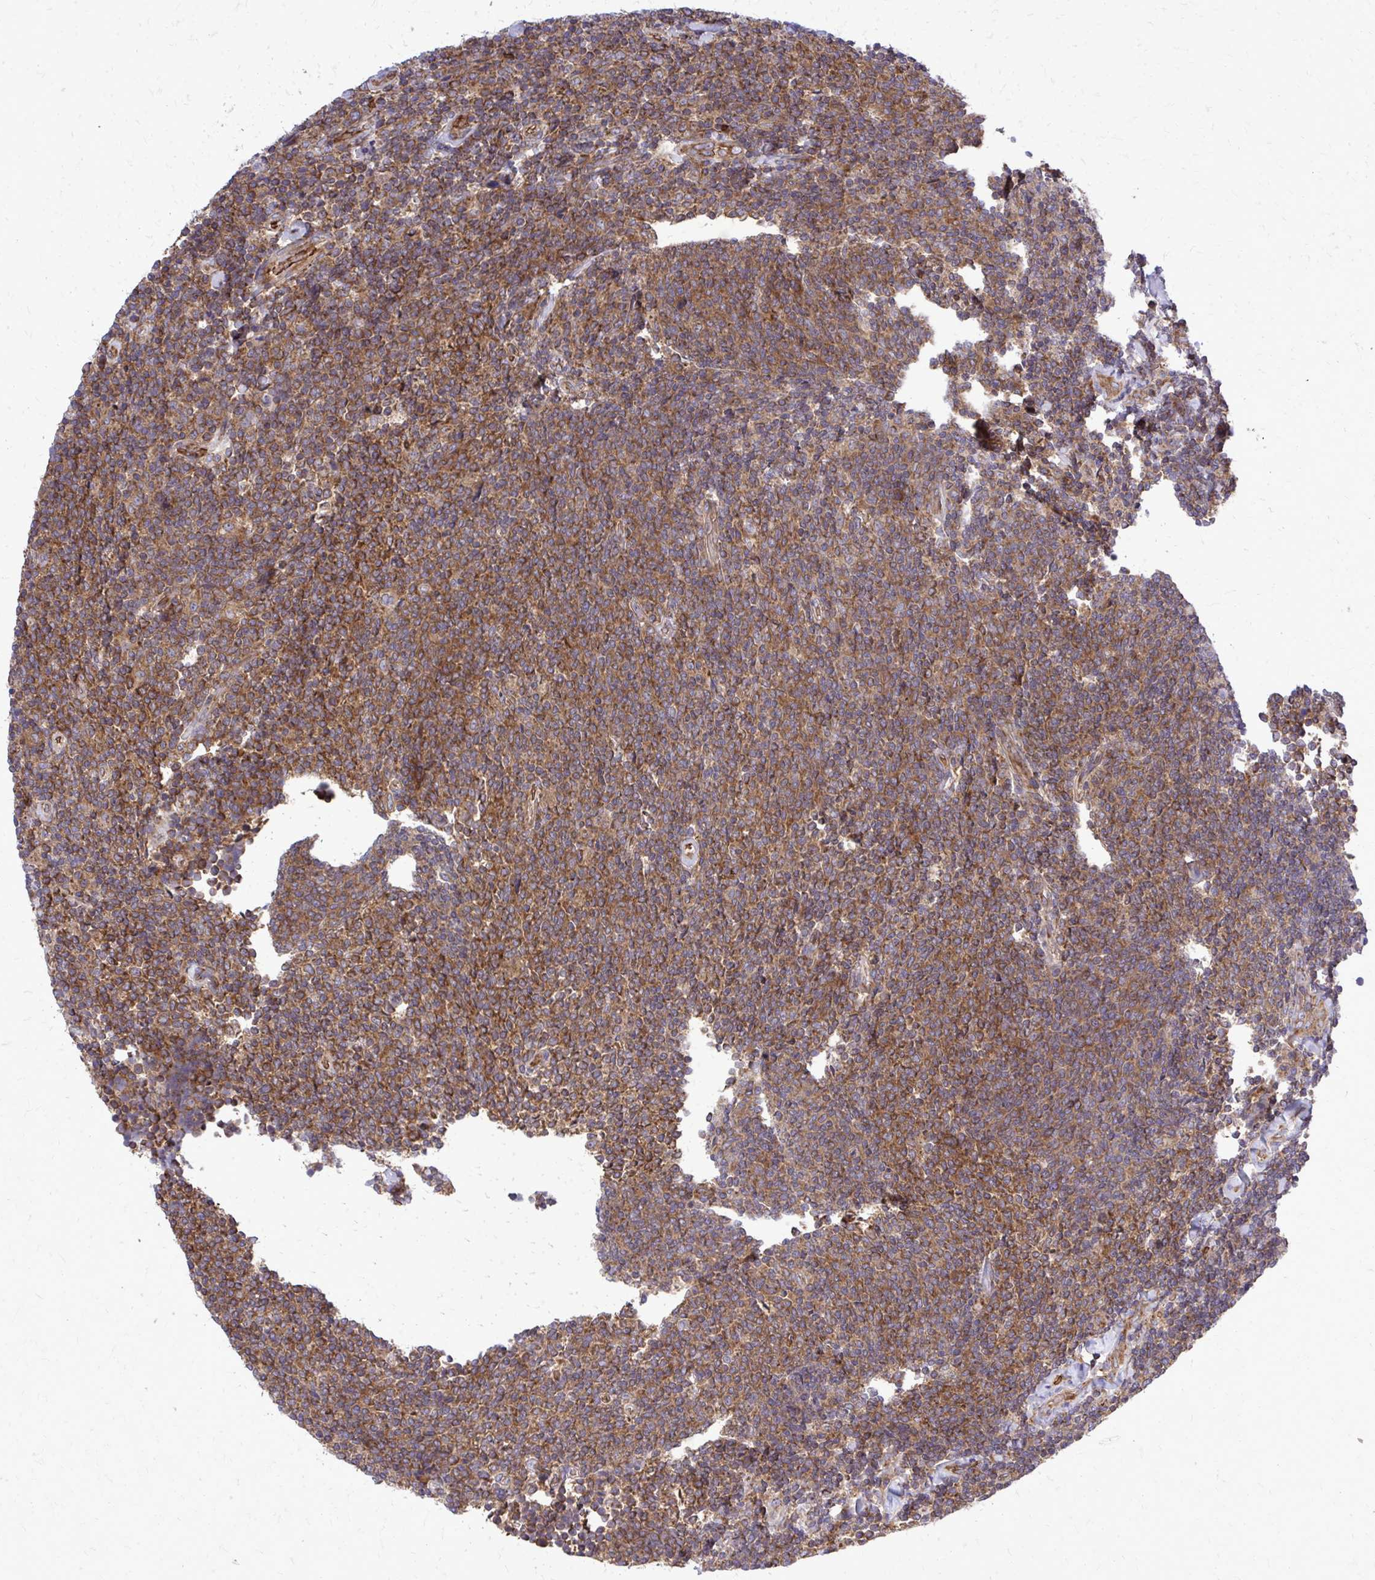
{"staining": {"intensity": "moderate", "quantity": ">75%", "location": "cytoplasmic/membranous"}, "tissue": "lymphoma", "cell_type": "Tumor cells", "image_type": "cancer", "snomed": [{"axis": "morphology", "description": "Malignant lymphoma, non-Hodgkin's type, Low grade"}, {"axis": "topography", "description": "Lymph node"}], "caption": "The histopathology image shows immunohistochemical staining of lymphoma. There is moderate cytoplasmic/membranous positivity is identified in approximately >75% of tumor cells.", "gene": "PDK4", "patient": {"sex": "male", "age": 52}}